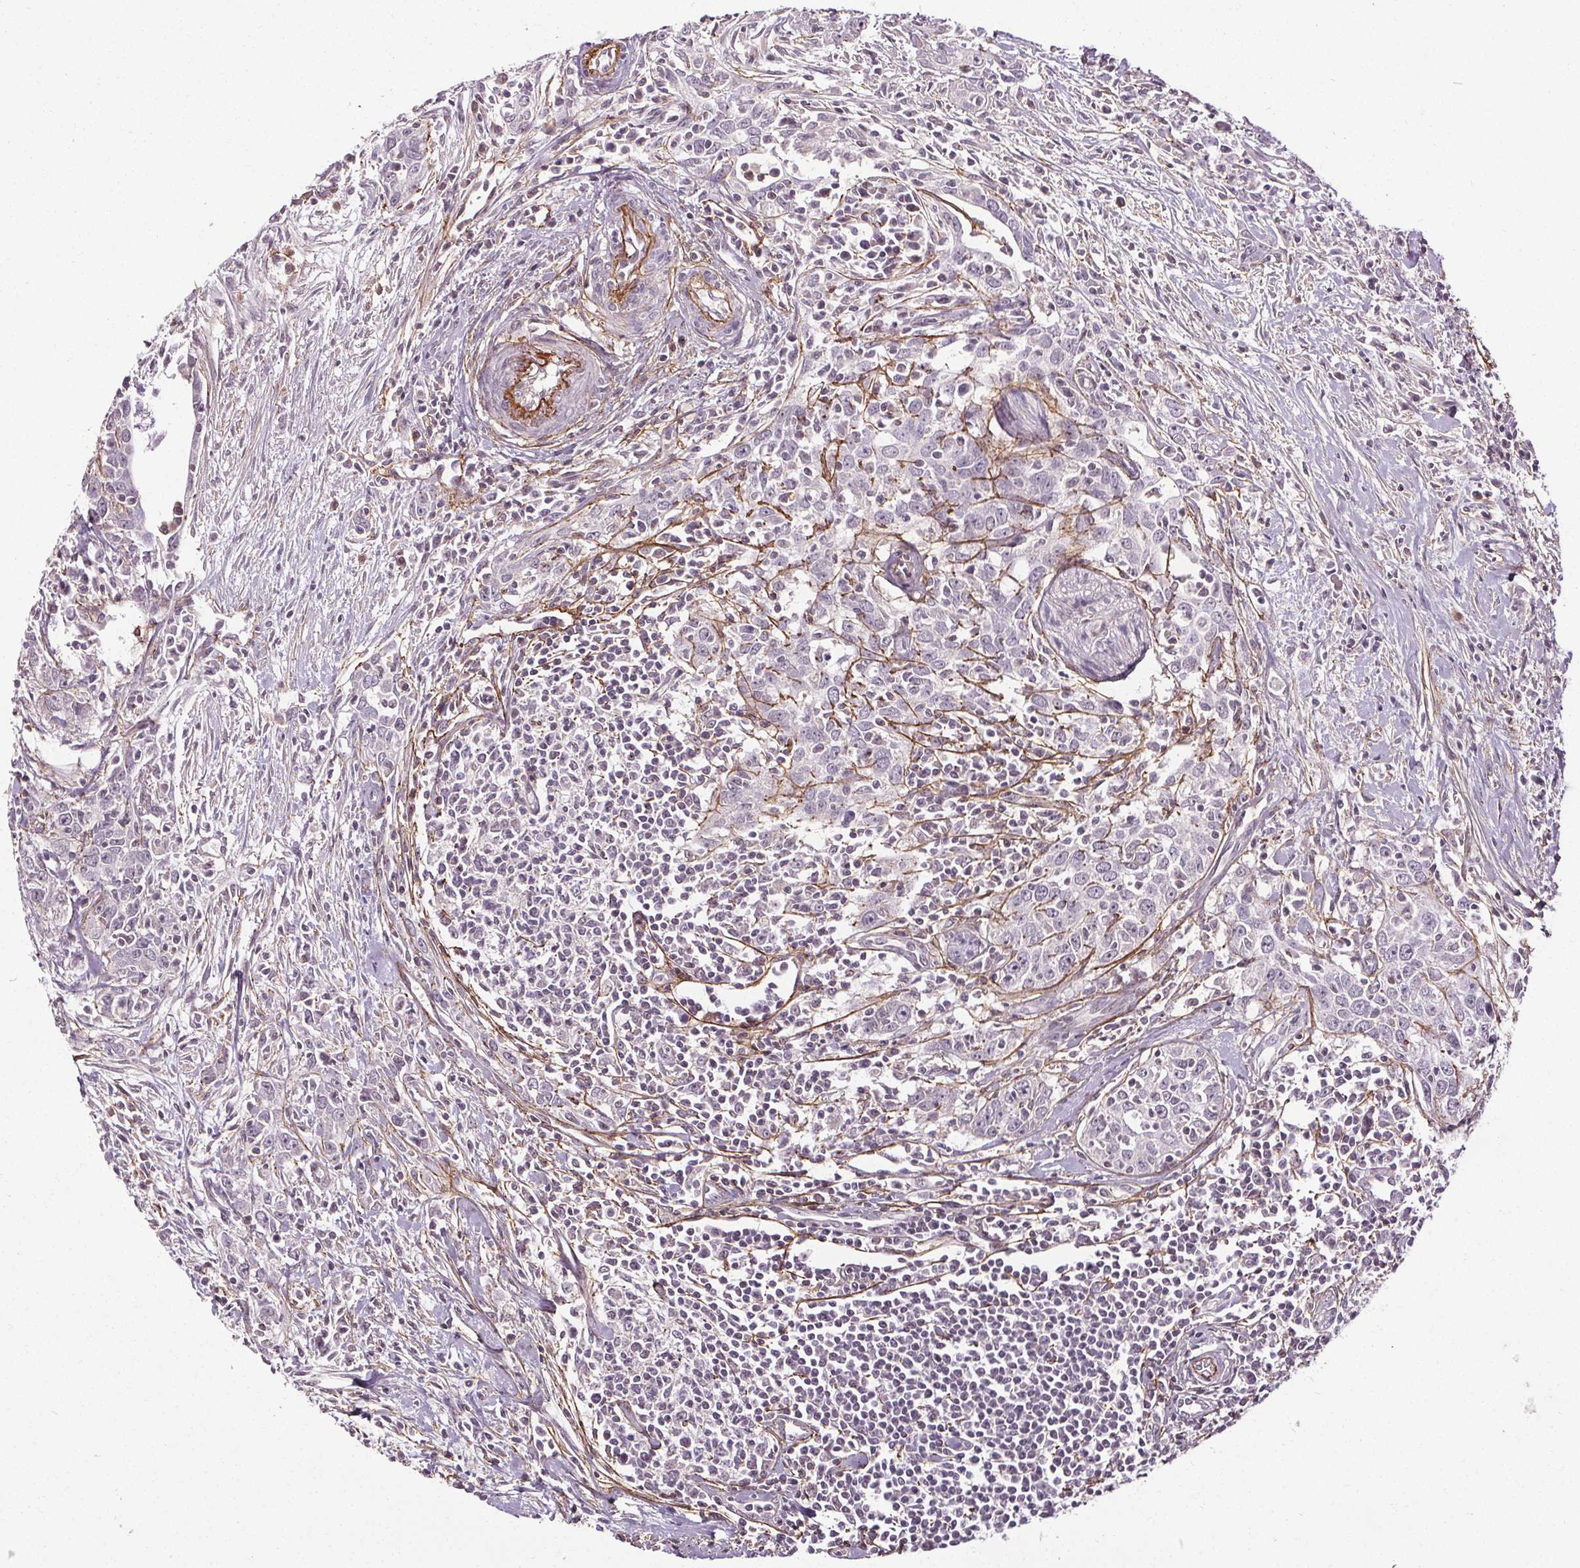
{"staining": {"intensity": "negative", "quantity": "none", "location": "none"}, "tissue": "urothelial cancer", "cell_type": "Tumor cells", "image_type": "cancer", "snomed": [{"axis": "morphology", "description": "Urothelial carcinoma, High grade"}, {"axis": "topography", "description": "Urinary bladder"}], "caption": "DAB immunohistochemical staining of human high-grade urothelial carcinoma displays no significant positivity in tumor cells.", "gene": "KIAA0232", "patient": {"sex": "male", "age": 83}}